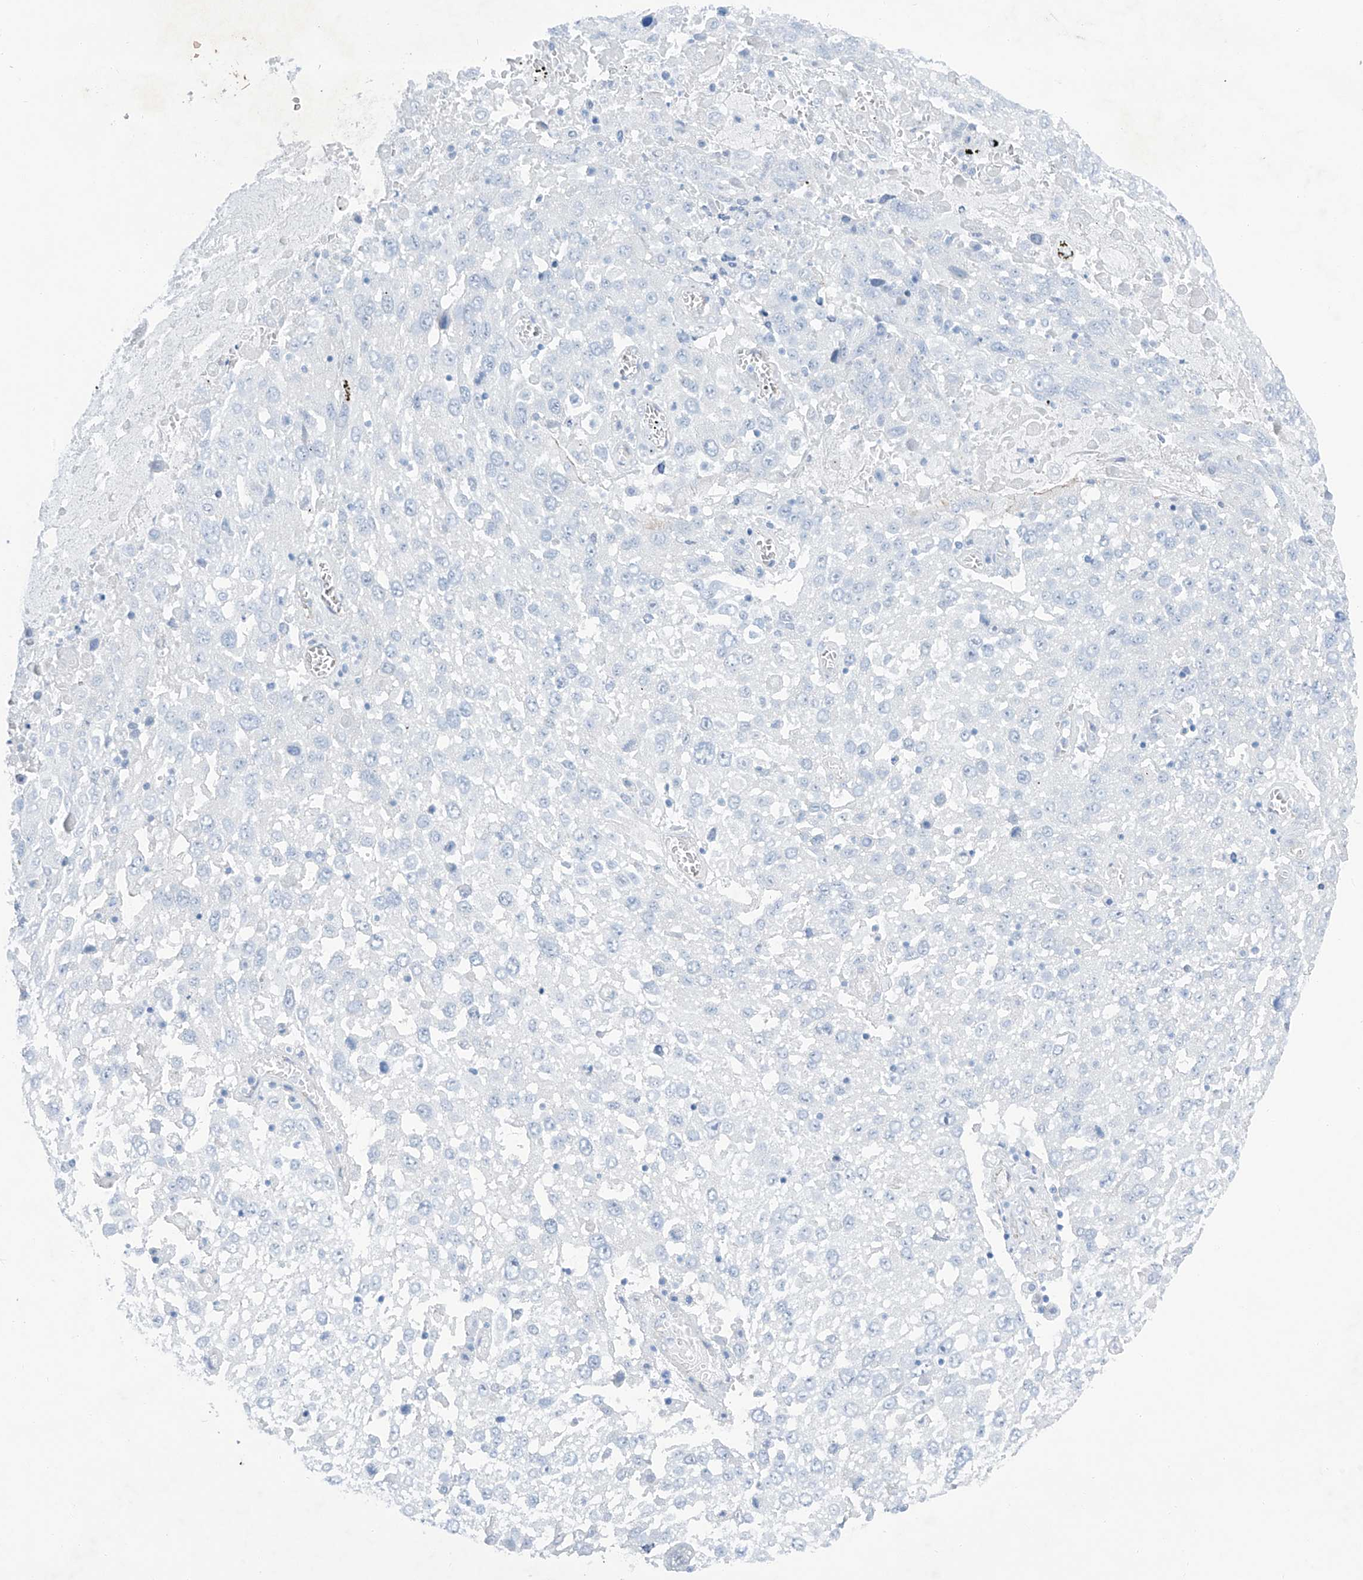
{"staining": {"intensity": "negative", "quantity": "none", "location": "none"}, "tissue": "lung cancer", "cell_type": "Tumor cells", "image_type": "cancer", "snomed": [{"axis": "morphology", "description": "Squamous cell carcinoma, NOS"}, {"axis": "topography", "description": "Lung"}], "caption": "This is a photomicrograph of immunohistochemistry staining of lung squamous cell carcinoma, which shows no expression in tumor cells.", "gene": "MAGI1", "patient": {"sex": "male", "age": 65}}